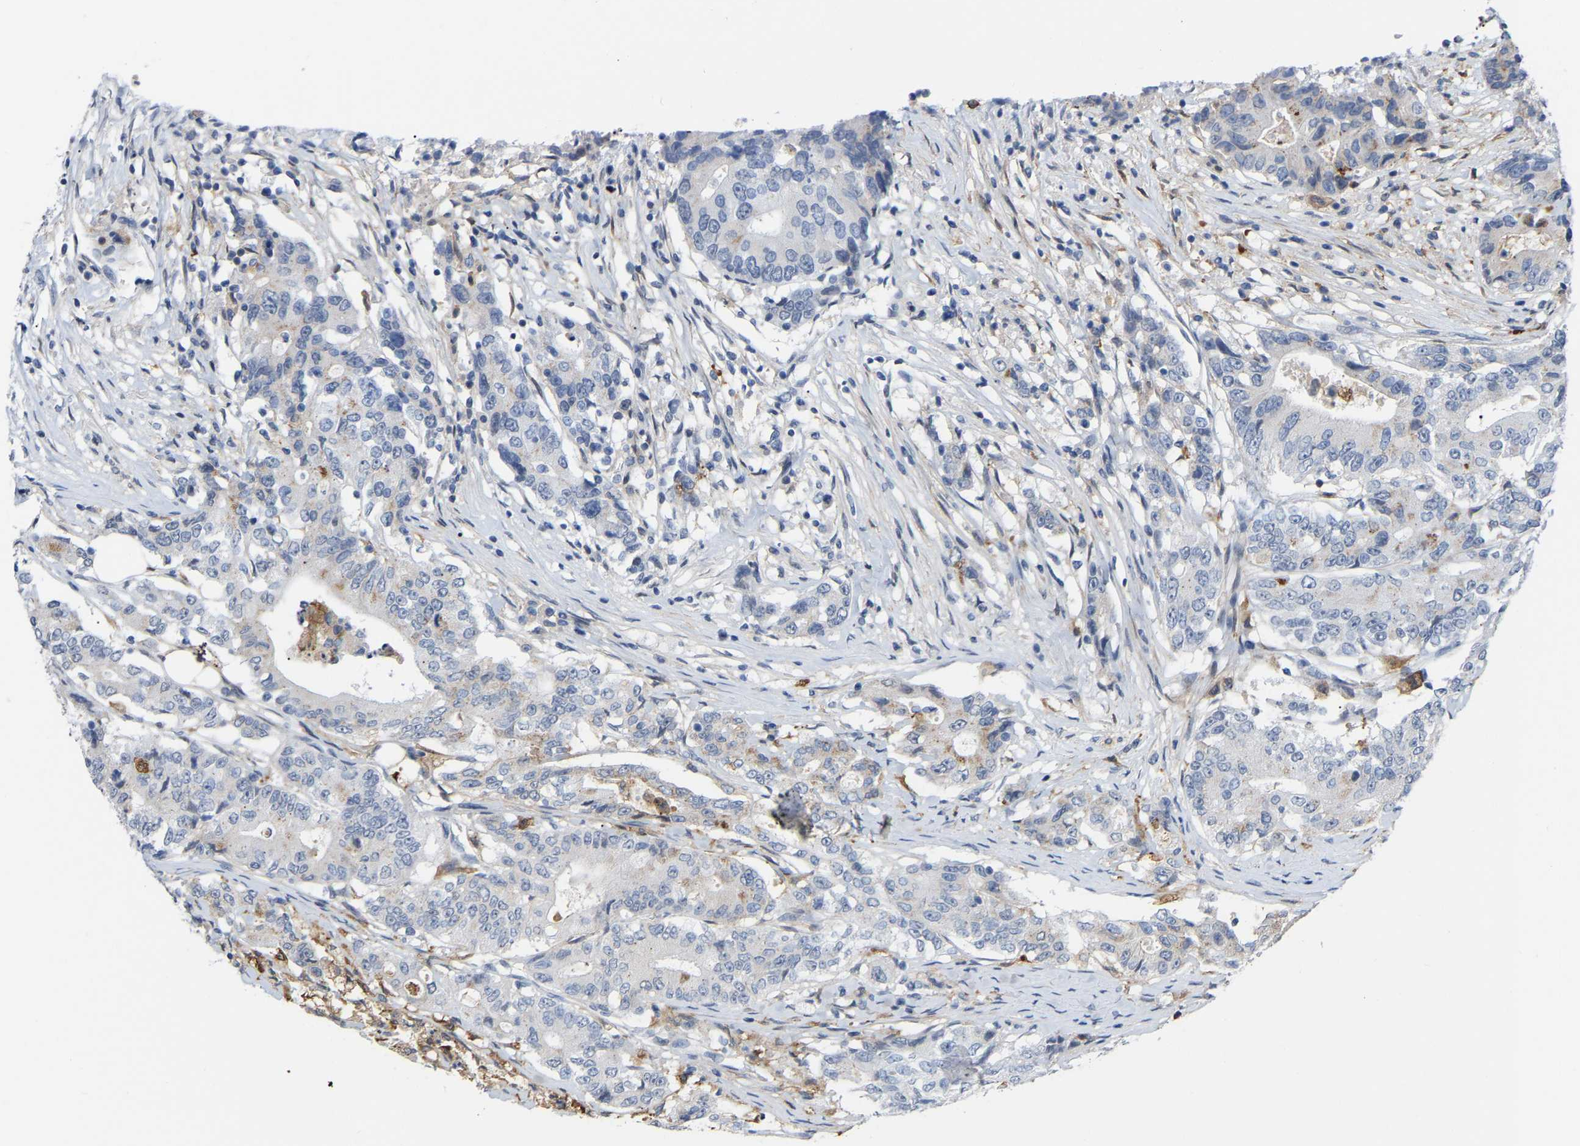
{"staining": {"intensity": "moderate", "quantity": "<25%", "location": "cytoplasmic/membranous"}, "tissue": "colorectal cancer", "cell_type": "Tumor cells", "image_type": "cancer", "snomed": [{"axis": "morphology", "description": "Adenocarcinoma, NOS"}, {"axis": "topography", "description": "Colon"}], "caption": "Moderate cytoplasmic/membranous protein positivity is appreciated in about <25% of tumor cells in adenocarcinoma (colorectal).", "gene": "ABTB2", "patient": {"sex": "female", "age": 77}}